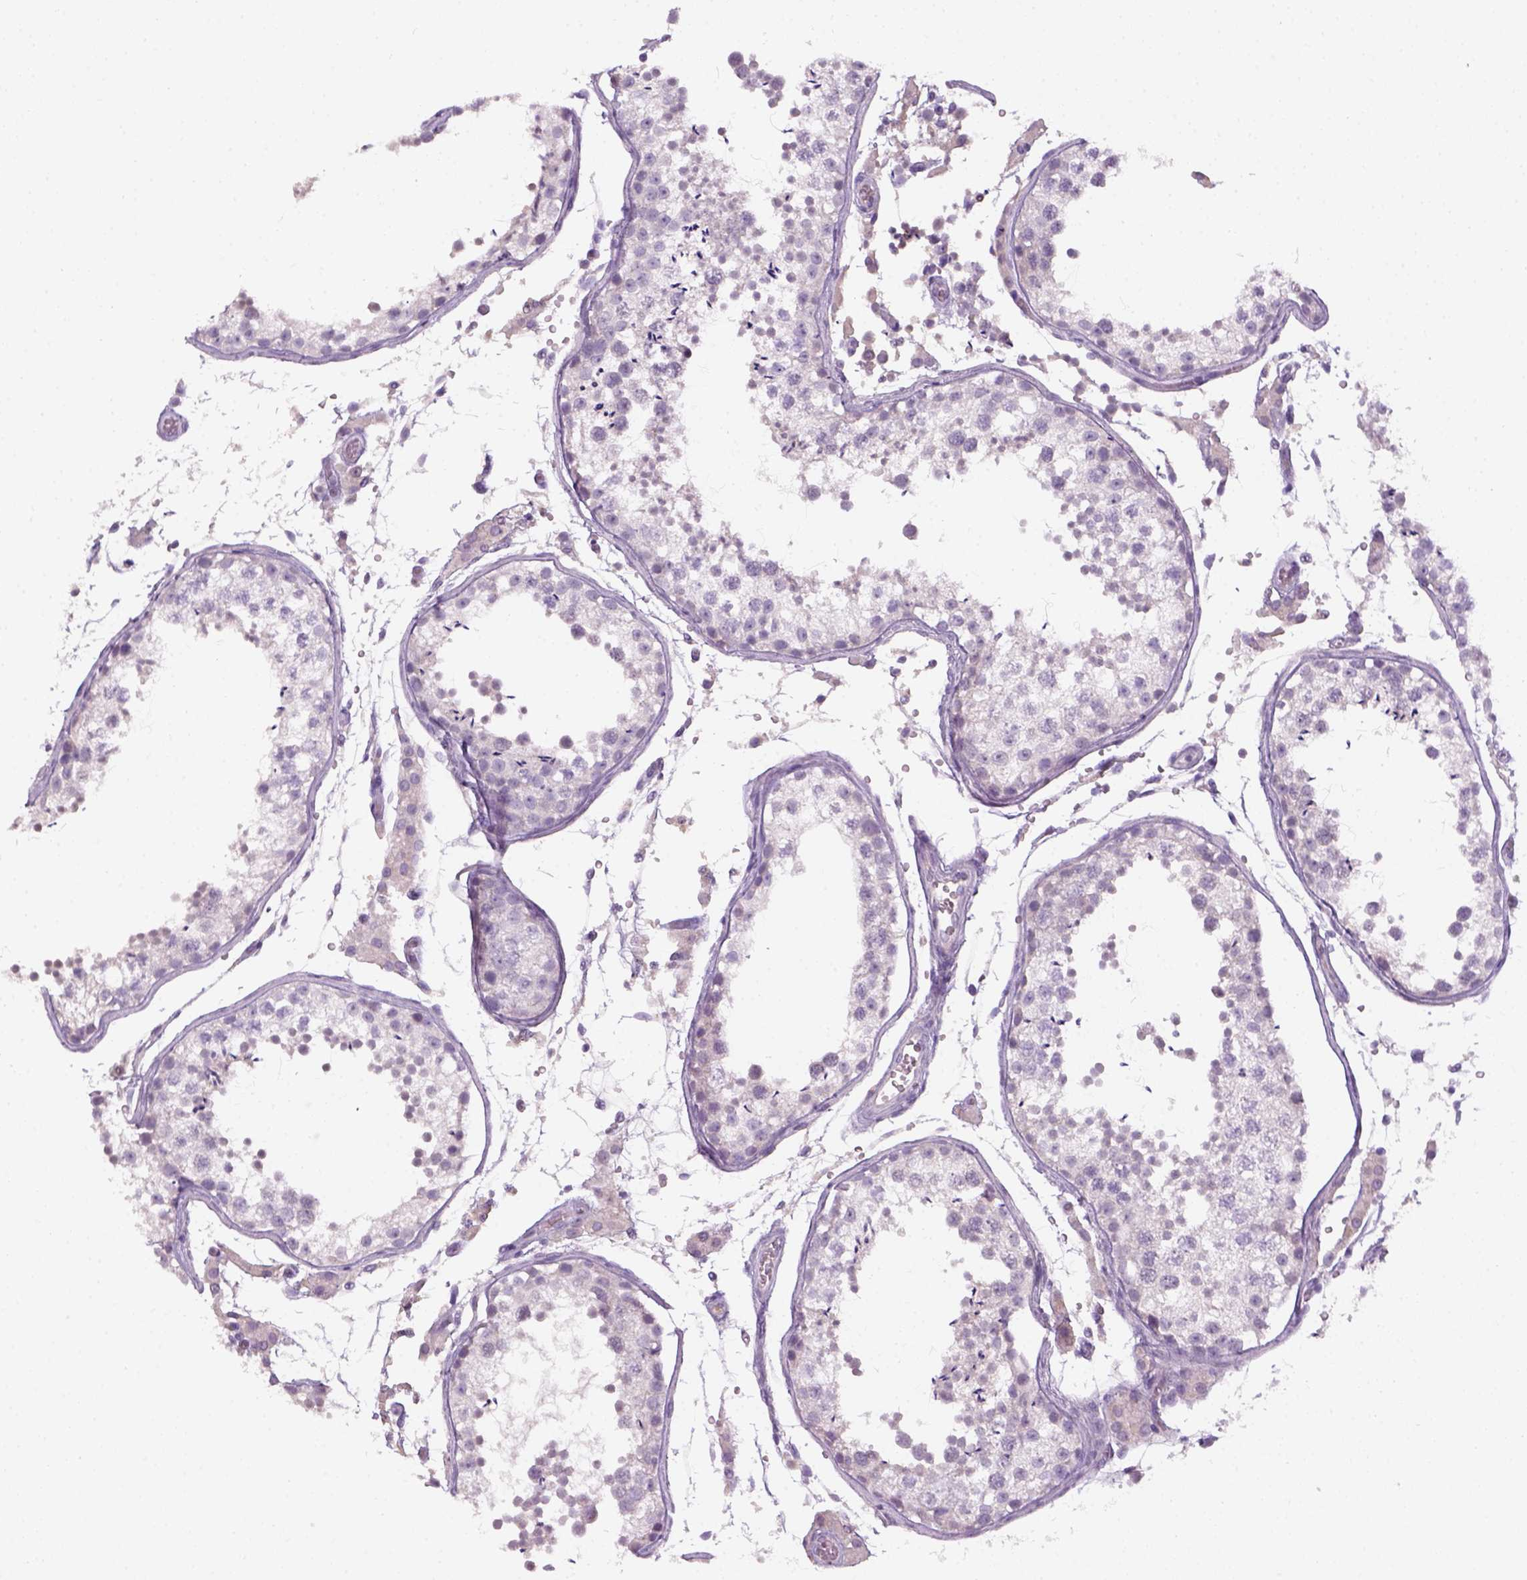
{"staining": {"intensity": "negative", "quantity": "none", "location": "none"}, "tissue": "testis", "cell_type": "Cells in seminiferous ducts", "image_type": "normal", "snomed": [{"axis": "morphology", "description": "Normal tissue, NOS"}, {"axis": "topography", "description": "Testis"}], "caption": "IHC of benign human testis demonstrates no expression in cells in seminiferous ducts. (DAB (3,3'-diaminobenzidine) immunohistochemistry with hematoxylin counter stain).", "gene": "GFI1B", "patient": {"sex": "male", "age": 29}}